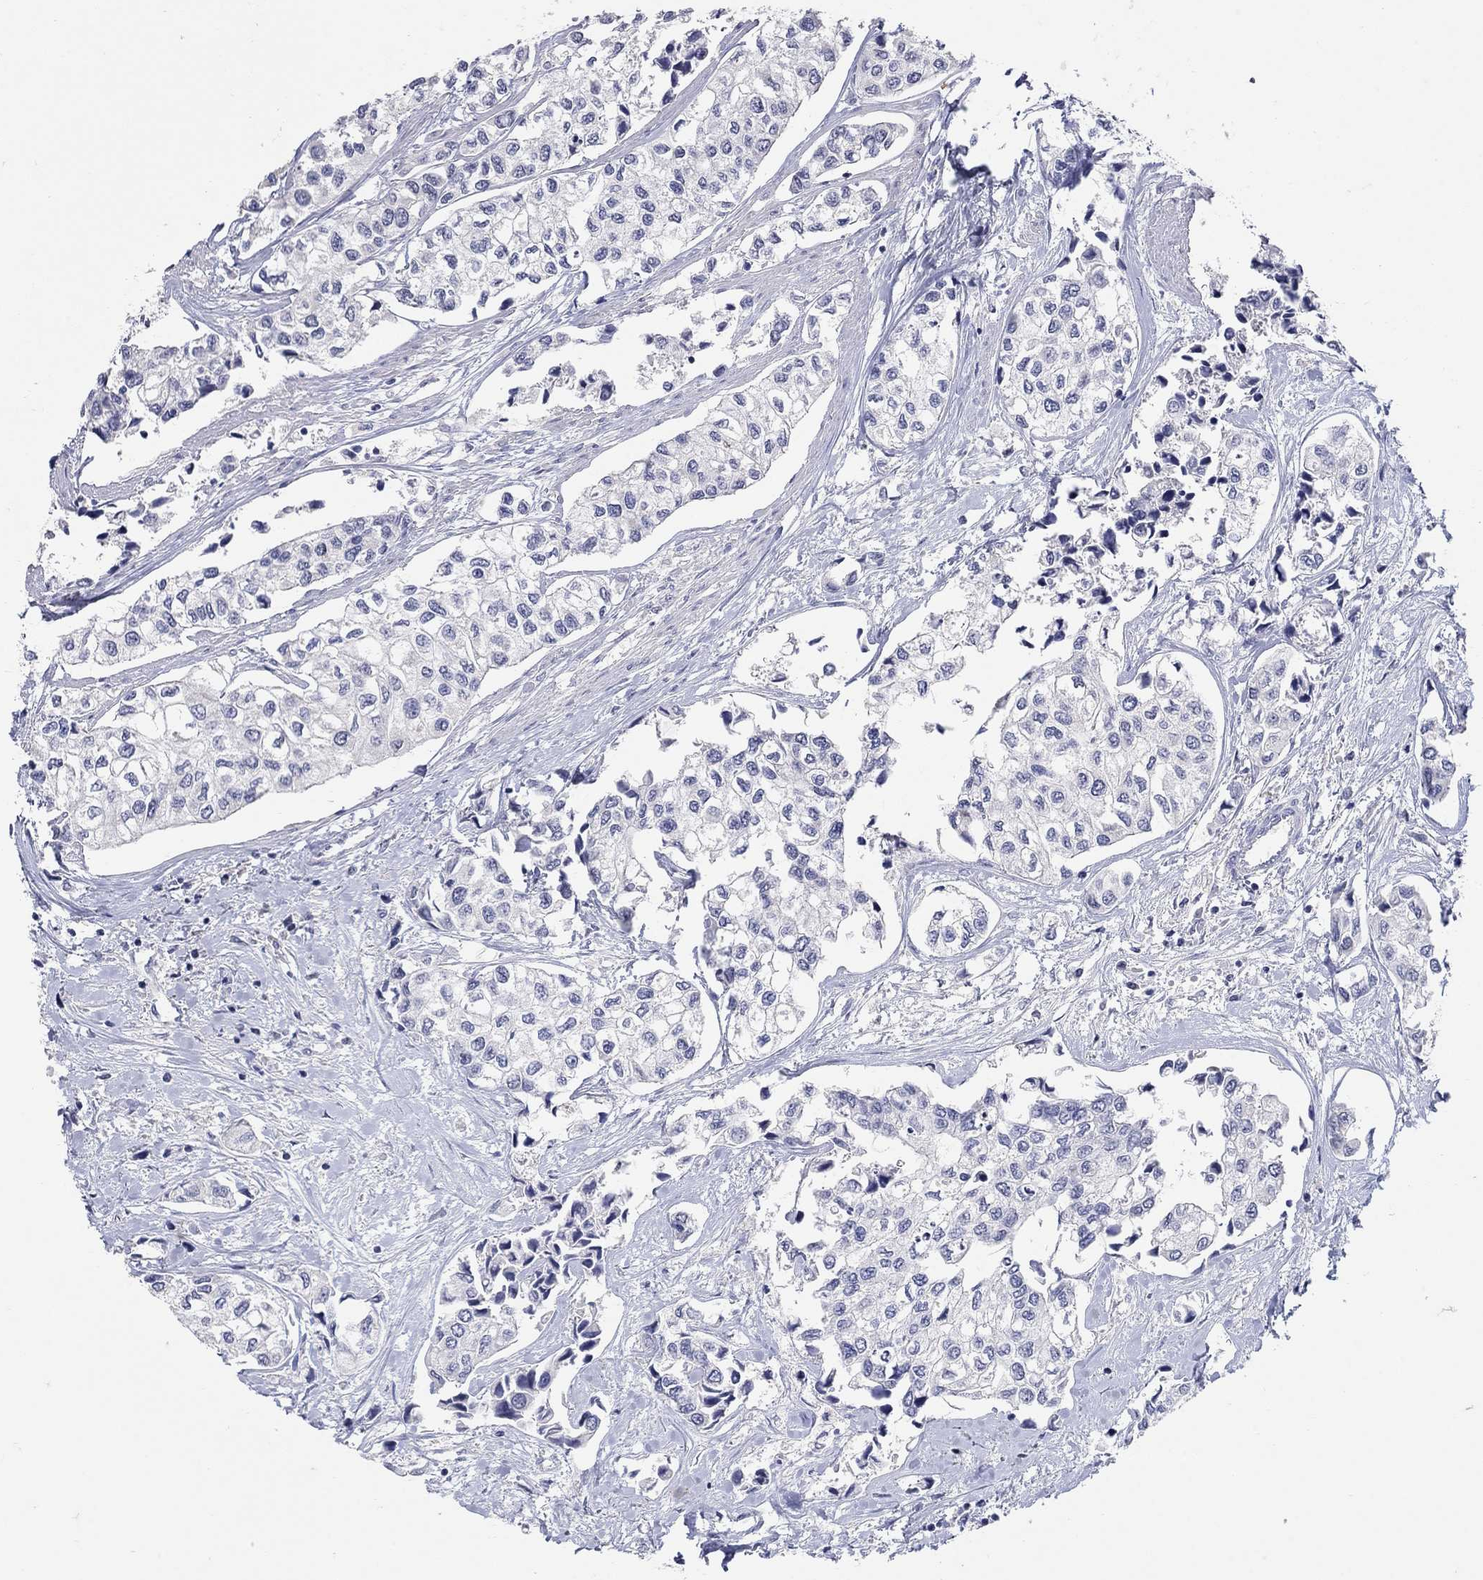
{"staining": {"intensity": "negative", "quantity": "none", "location": "none"}, "tissue": "urothelial cancer", "cell_type": "Tumor cells", "image_type": "cancer", "snomed": [{"axis": "morphology", "description": "Urothelial carcinoma, High grade"}, {"axis": "topography", "description": "Urinary bladder"}], "caption": "A high-resolution photomicrograph shows immunohistochemistry staining of high-grade urothelial carcinoma, which exhibits no significant expression in tumor cells. (DAB IHC, high magnification).", "gene": "CETN1", "patient": {"sex": "male", "age": 73}}